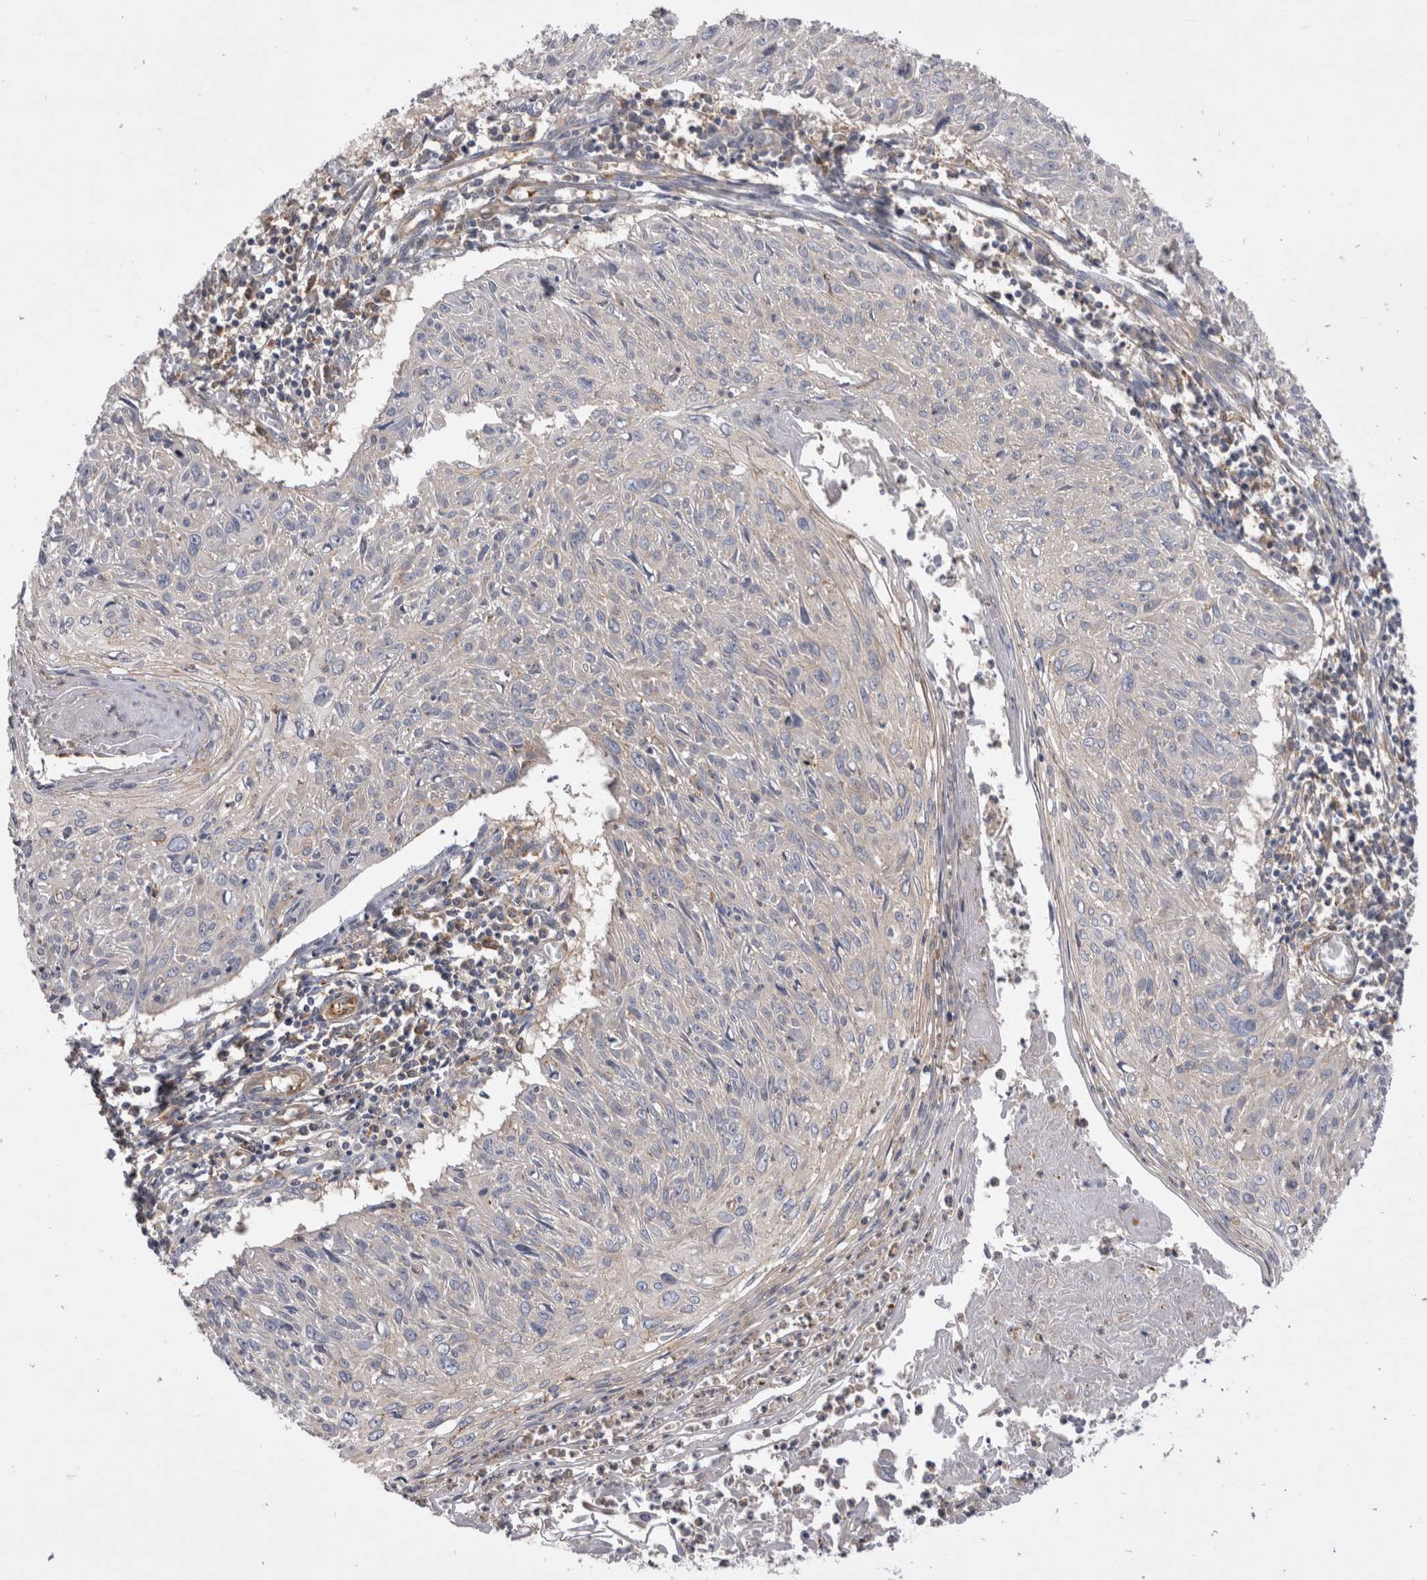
{"staining": {"intensity": "negative", "quantity": "none", "location": "none"}, "tissue": "cervical cancer", "cell_type": "Tumor cells", "image_type": "cancer", "snomed": [{"axis": "morphology", "description": "Squamous cell carcinoma, NOS"}, {"axis": "topography", "description": "Cervix"}], "caption": "Immunohistochemical staining of cervical cancer demonstrates no significant expression in tumor cells. Brightfield microscopy of immunohistochemistry (IHC) stained with DAB (3,3'-diaminobenzidine) (brown) and hematoxylin (blue), captured at high magnification.", "gene": "RAB11FIP1", "patient": {"sex": "female", "age": 51}}